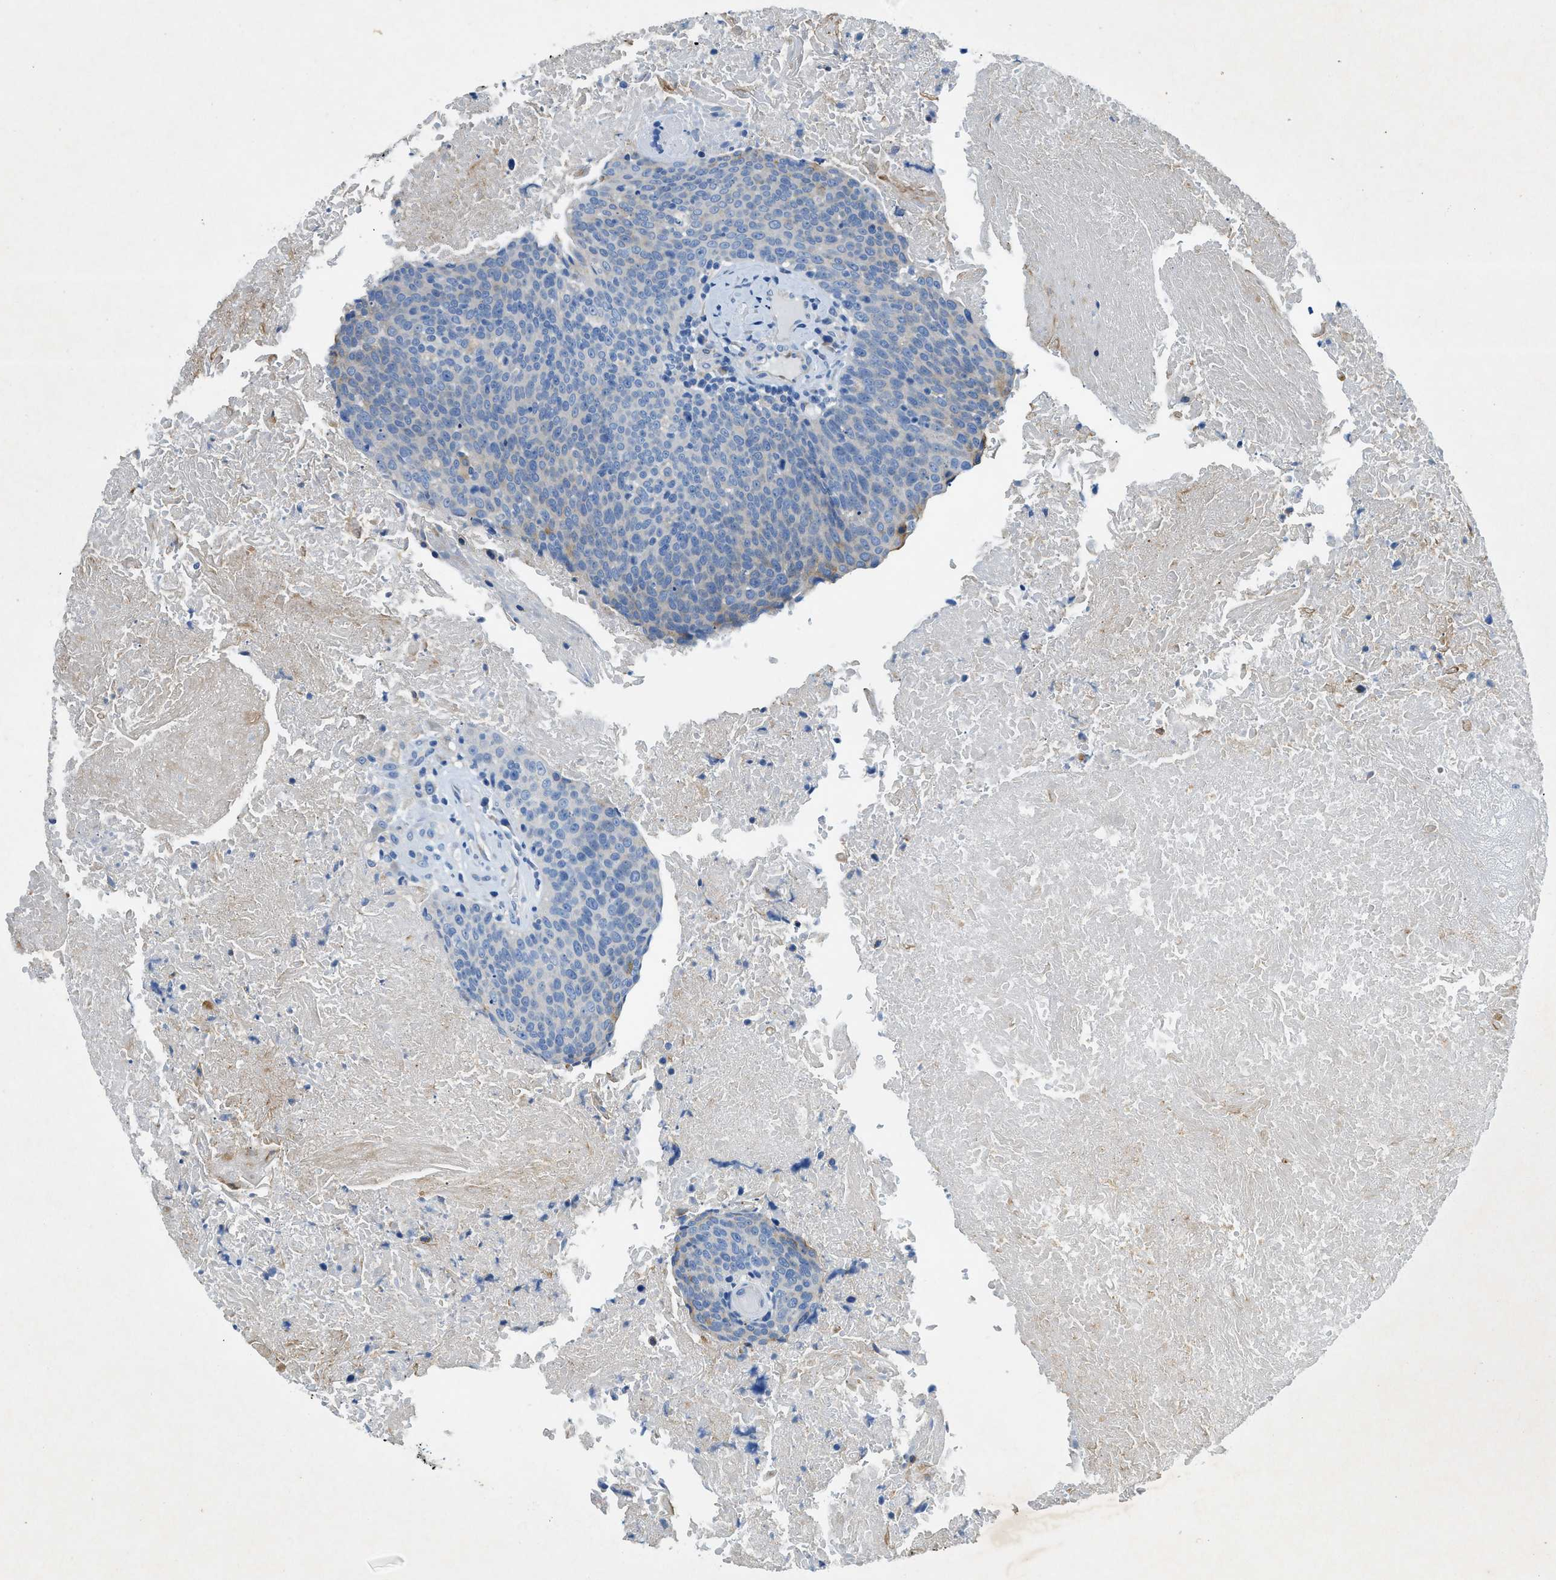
{"staining": {"intensity": "negative", "quantity": "none", "location": "none"}, "tissue": "head and neck cancer", "cell_type": "Tumor cells", "image_type": "cancer", "snomed": [{"axis": "morphology", "description": "Squamous cell carcinoma, NOS"}, {"axis": "morphology", "description": "Squamous cell carcinoma, metastatic, NOS"}, {"axis": "topography", "description": "Lymph node"}, {"axis": "topography", "description": "Head-Neck"}], "caption": "The IHC photomicrograph has no significant positivity in tumor cells of head and neck cancer (squamous cell carcinoma) tissue.", "gene": "ZDHHC13", "patient": {"sex": "male", "age": 62}}